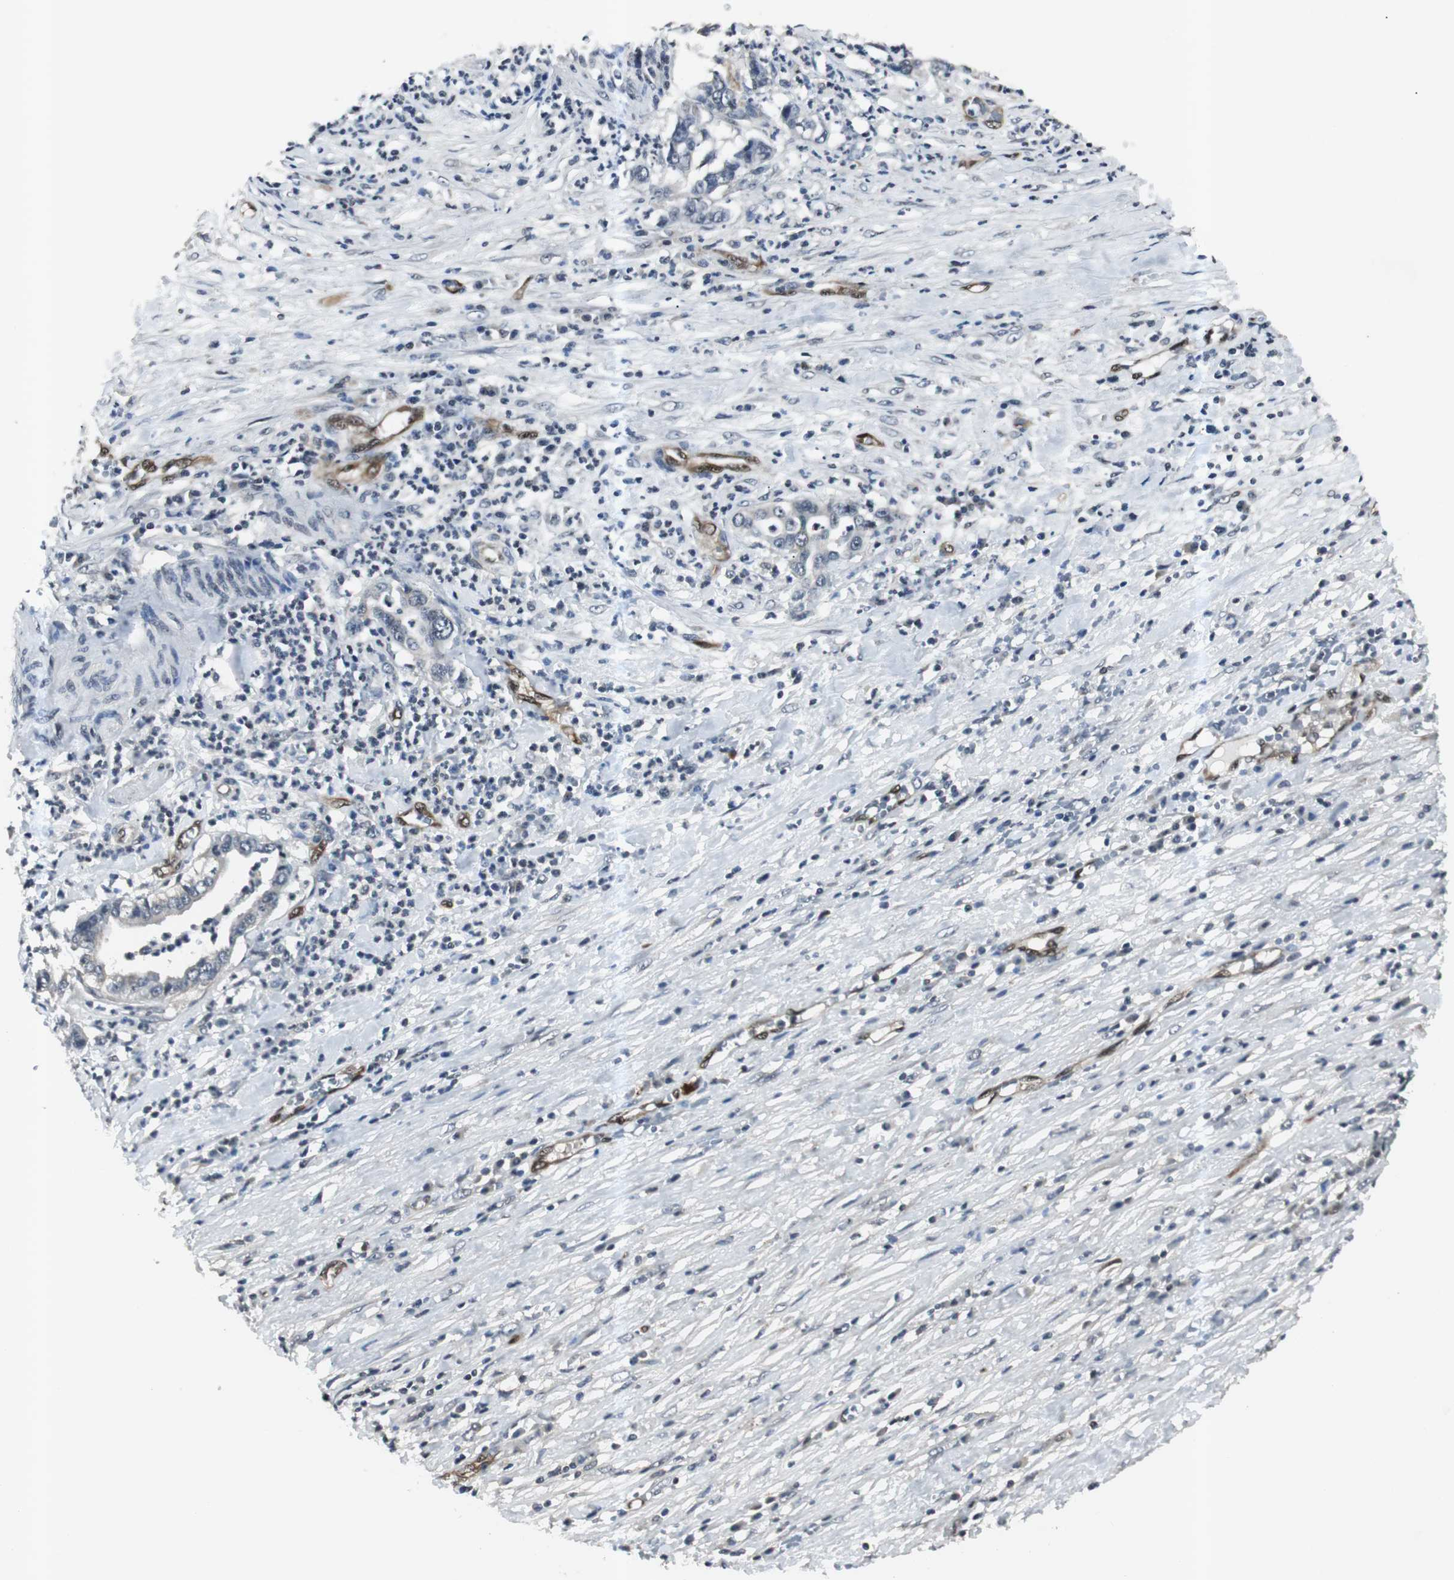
{"staining": {"intensity": "negative", "quantity": "none", "location": "none"}, "tissue": "liver cancer", "cell_type": "Tumor cells", "image_type": "cancer", "snomed": [{"axis": "morphology", "description": "Cholangiocarcinoma"}, {"axis": "topography", "description": "Liver"}], "caption": "Immunohistochemical staining of human liver cancer displays no significant expression in tumor cells.", "gene": "SMAD1", "patient": {"sex": "female", "age": 61}}